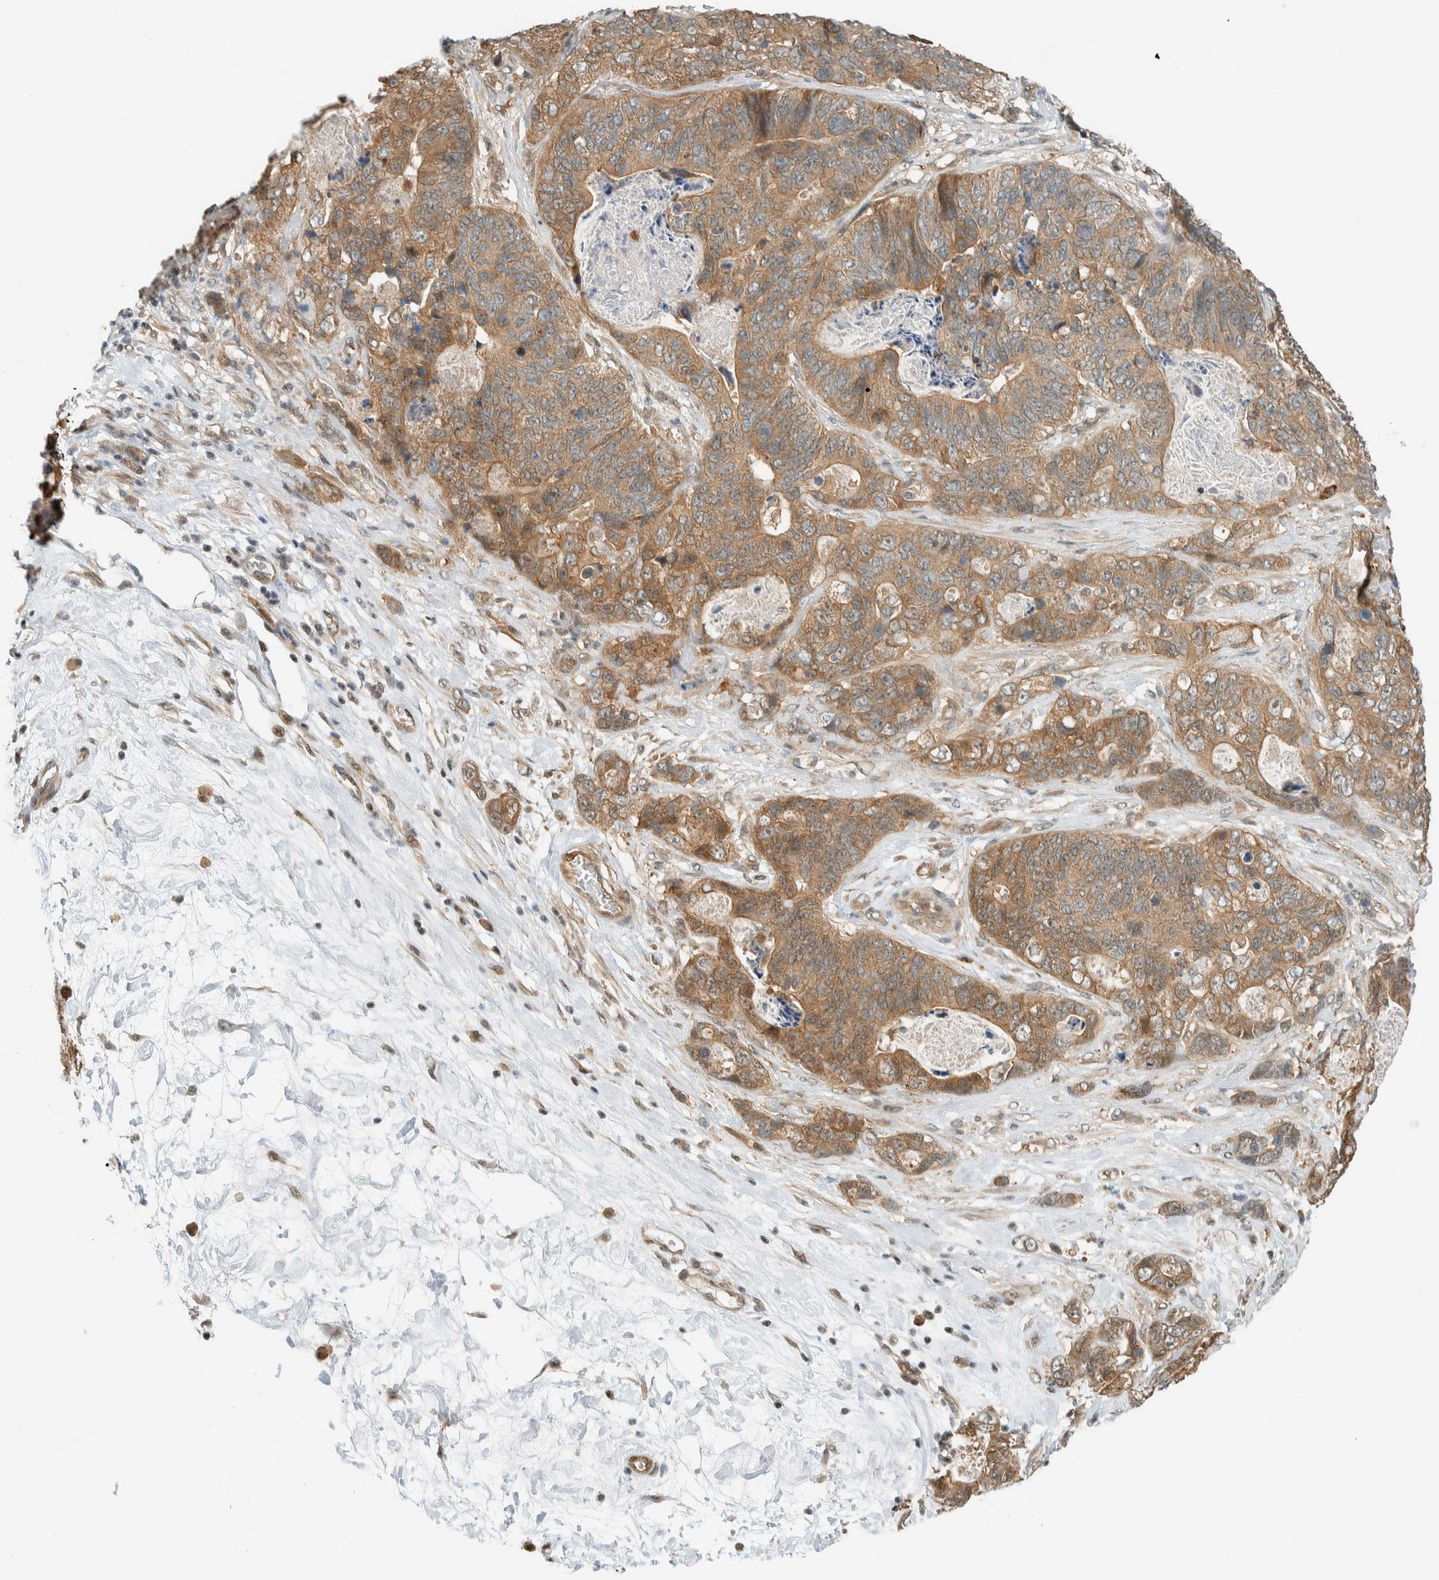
{"staining": {"intensity": "moderate", "quantity": ">75%", "location": "cytoplasmic/membranous"}, "tissue": "stomach cancer", "cell_type": "Tumor cells", "image_type": "cancer", "snomed": [{"axis": "morphology", "description": "Normal tissue, NOS"}, {"axis": "morphology", "description": "Adenocarcinoma, NOS"}, {"axis": "topography", "description": "Stomach"}], "caption": "Stomach cancer stained for a protein exhibits moderate cytoplasmic/membranous positivity in tumor cells.", "gene": "NIBAN2", "patient": {"sex": "female", "age": 89}}